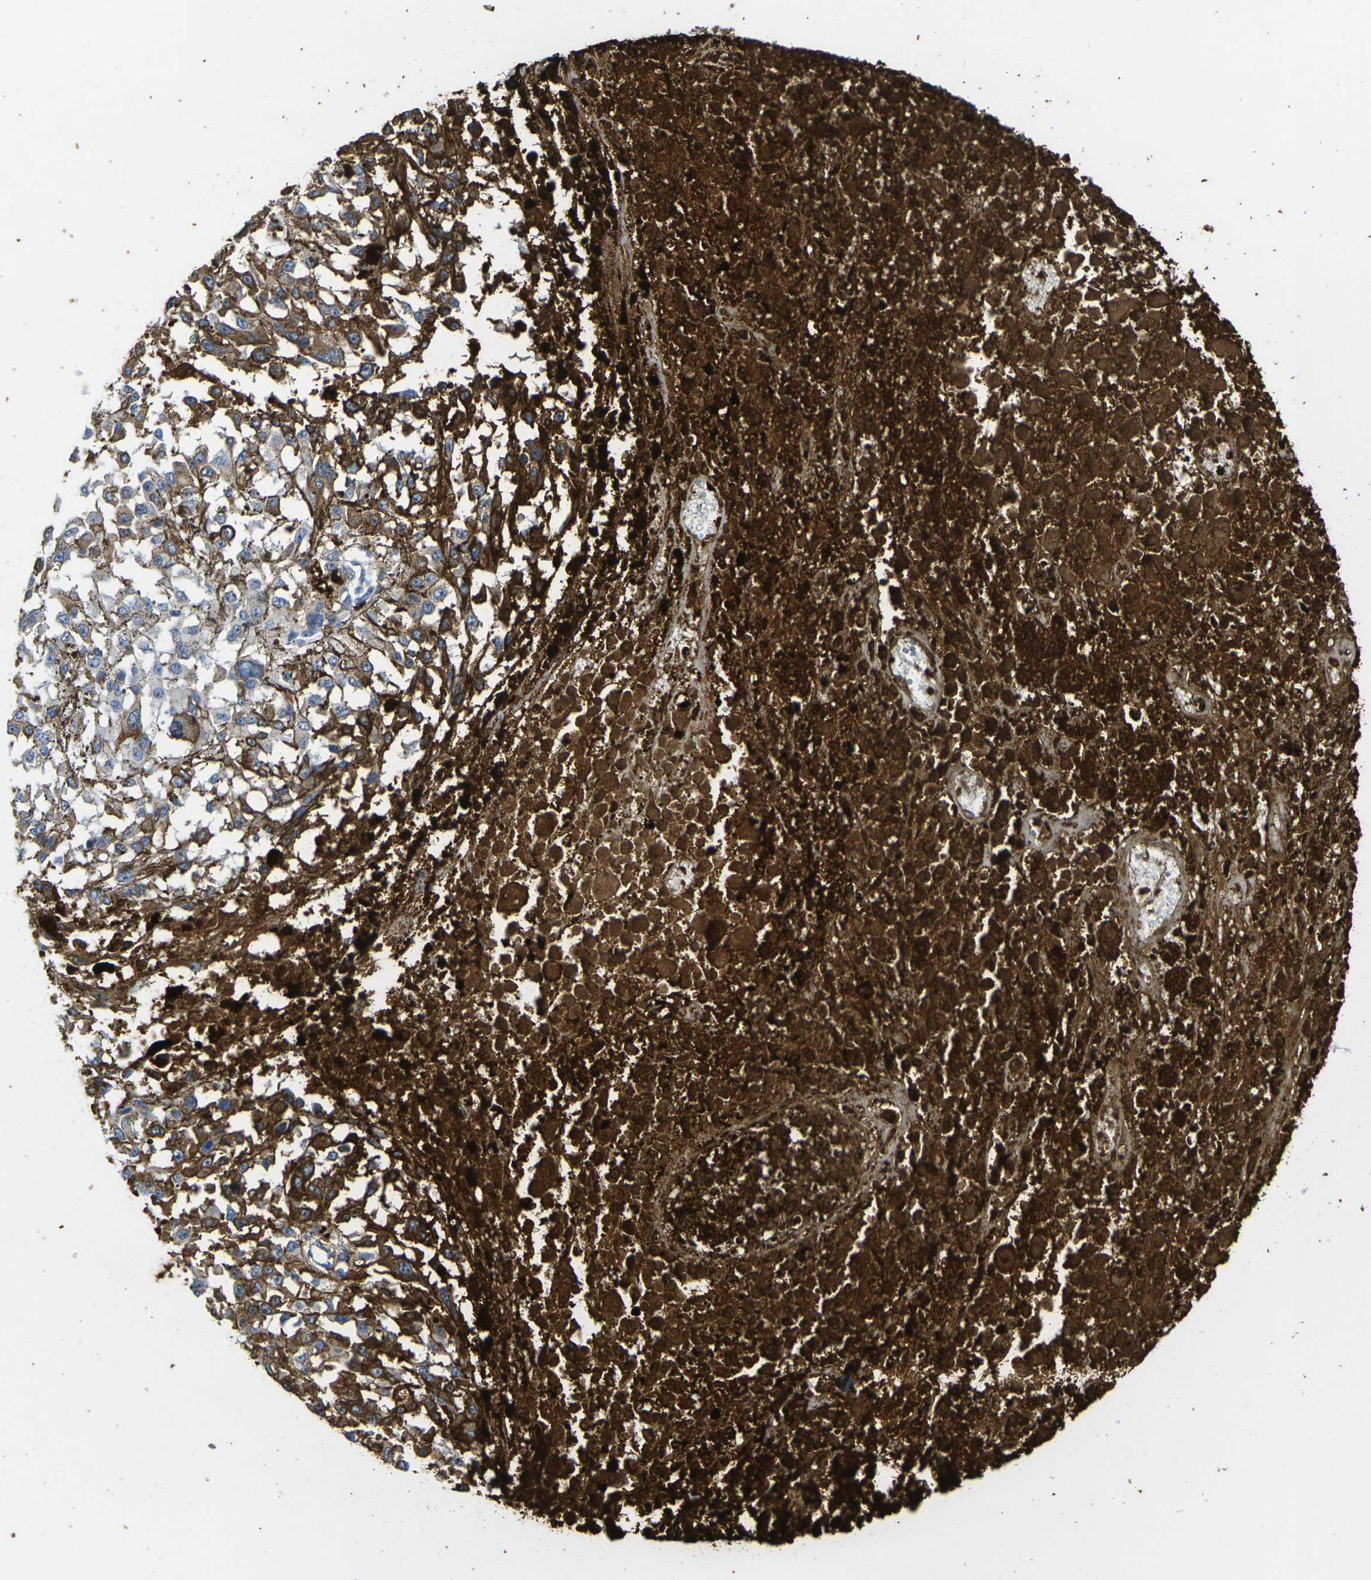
{"staining": {"intensity": "negative", "quantity": "none", "location": "none"}, "tissue": "melanoma", "cell_type": "Tumor cells", "image_type": "cancer", "snomed": [{"axis": "morphology", "description": "Malignant melanoma, Metastatic site"}, {"axis": "topography", "description": "Lymph node"}], "caption": "Tumor cells show no significant protein positivity in malignant melanoma (metastatic site). (Stains: DAB immunohistochemistry (IHC) with hematoxylin counter stain, Microscopy: brightfield microscopy at high magnification).", "gene": "S100A9", "patient": {"sex": "male", "age": 59}}